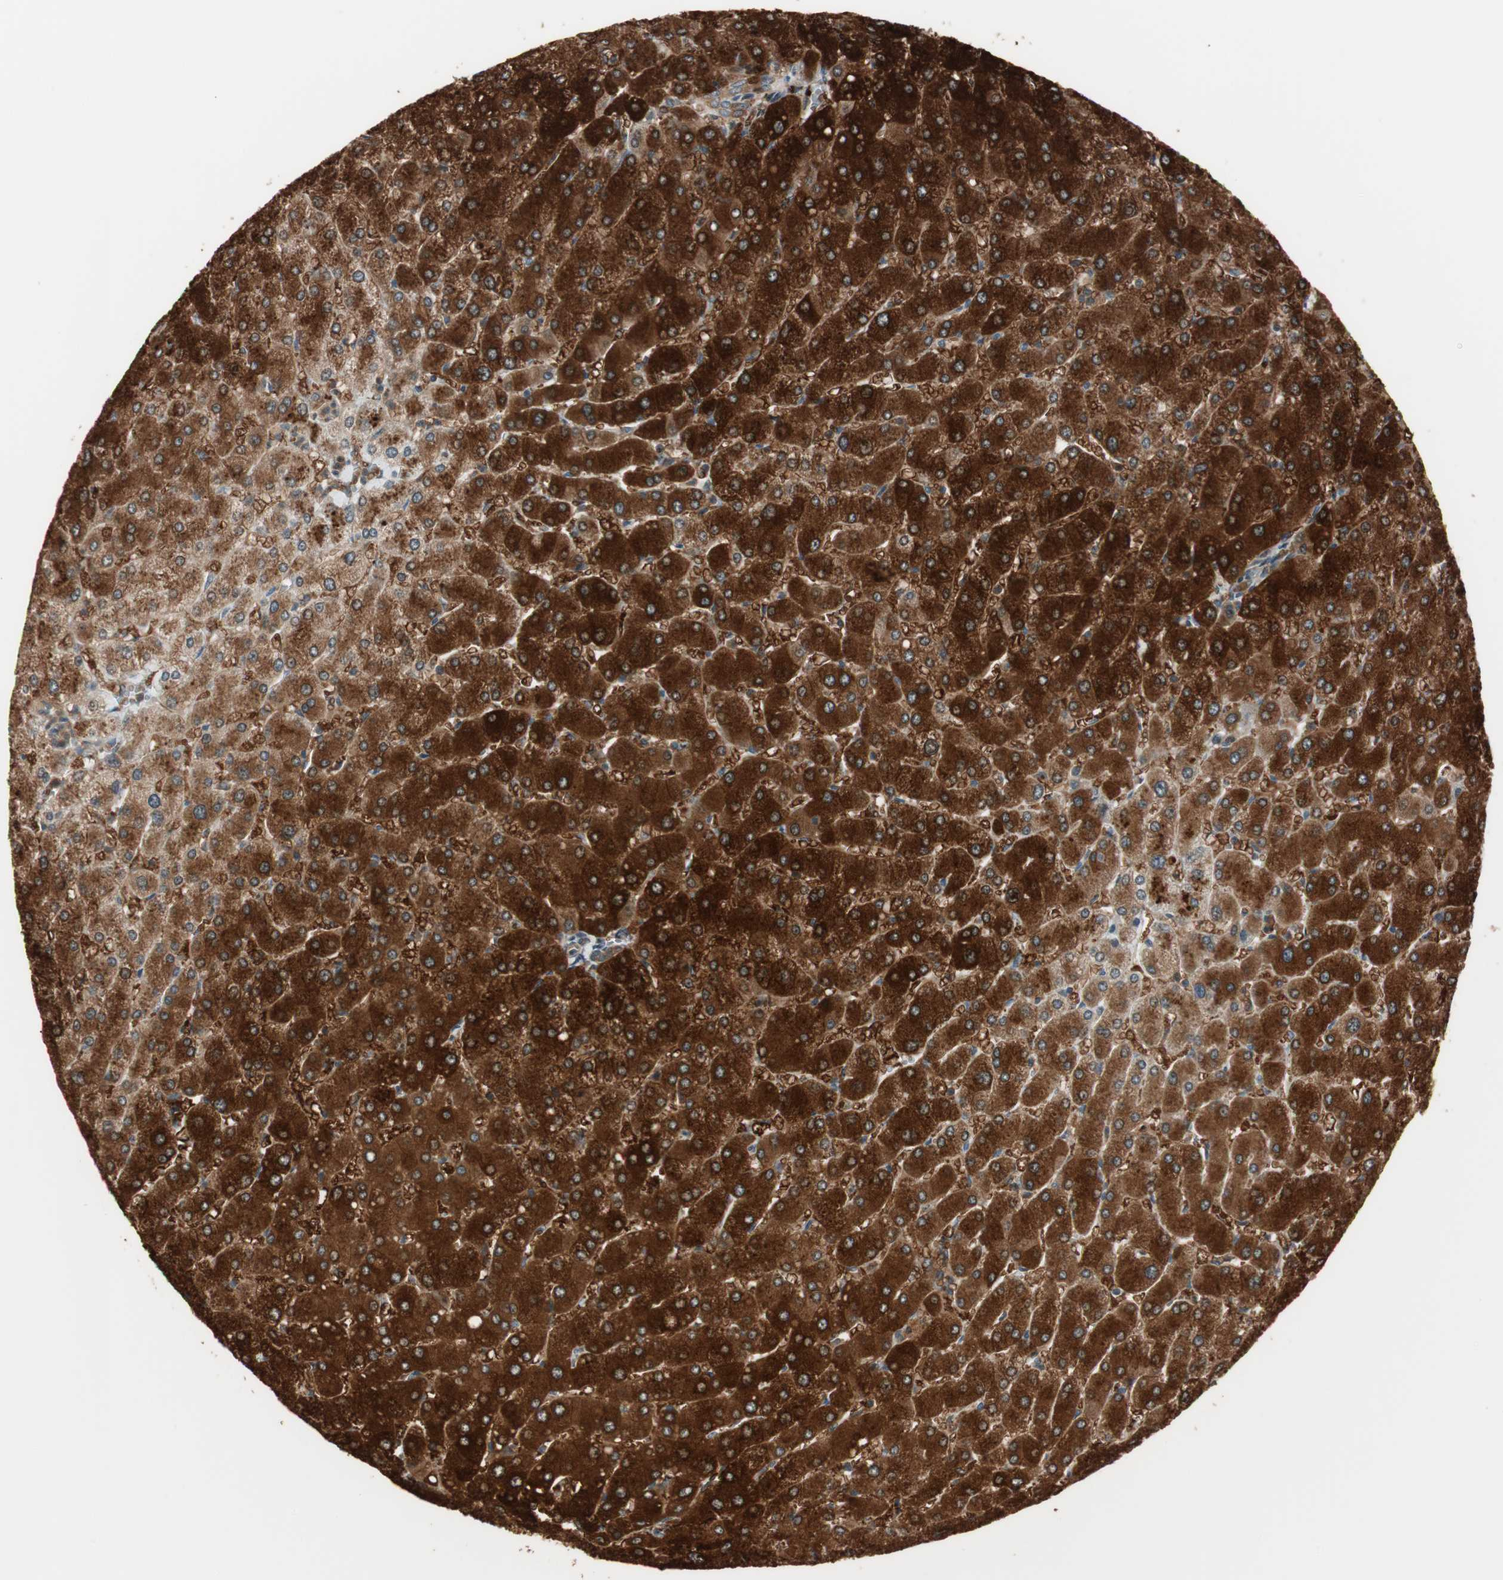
{"staining": {"intensity": "moderate", "quantity": ">75%", "location": "cytoplasmic/membranous"}, "tissue": "liver", "cell_type": "Cholangiocytes", "image_type": "normal", "snomed": [{"axis": "morphology", "description": "Normal tissue, NOS"}, {"axis": "topography", "description": "Liver"}], "caption": "Liver was stained to show a protein in brown. There is medium levels of moderate cytoplasmic/membranous positivity in approximately >75% of cholangiocytes. The staining was performed using DAB to visualize the protein expression in brown, while the nuclei were stained in blue with hematoxylin (Magnification: 20x).", "gene": "CGRRF1", "patient": {"sex": "male", "age": 55}}